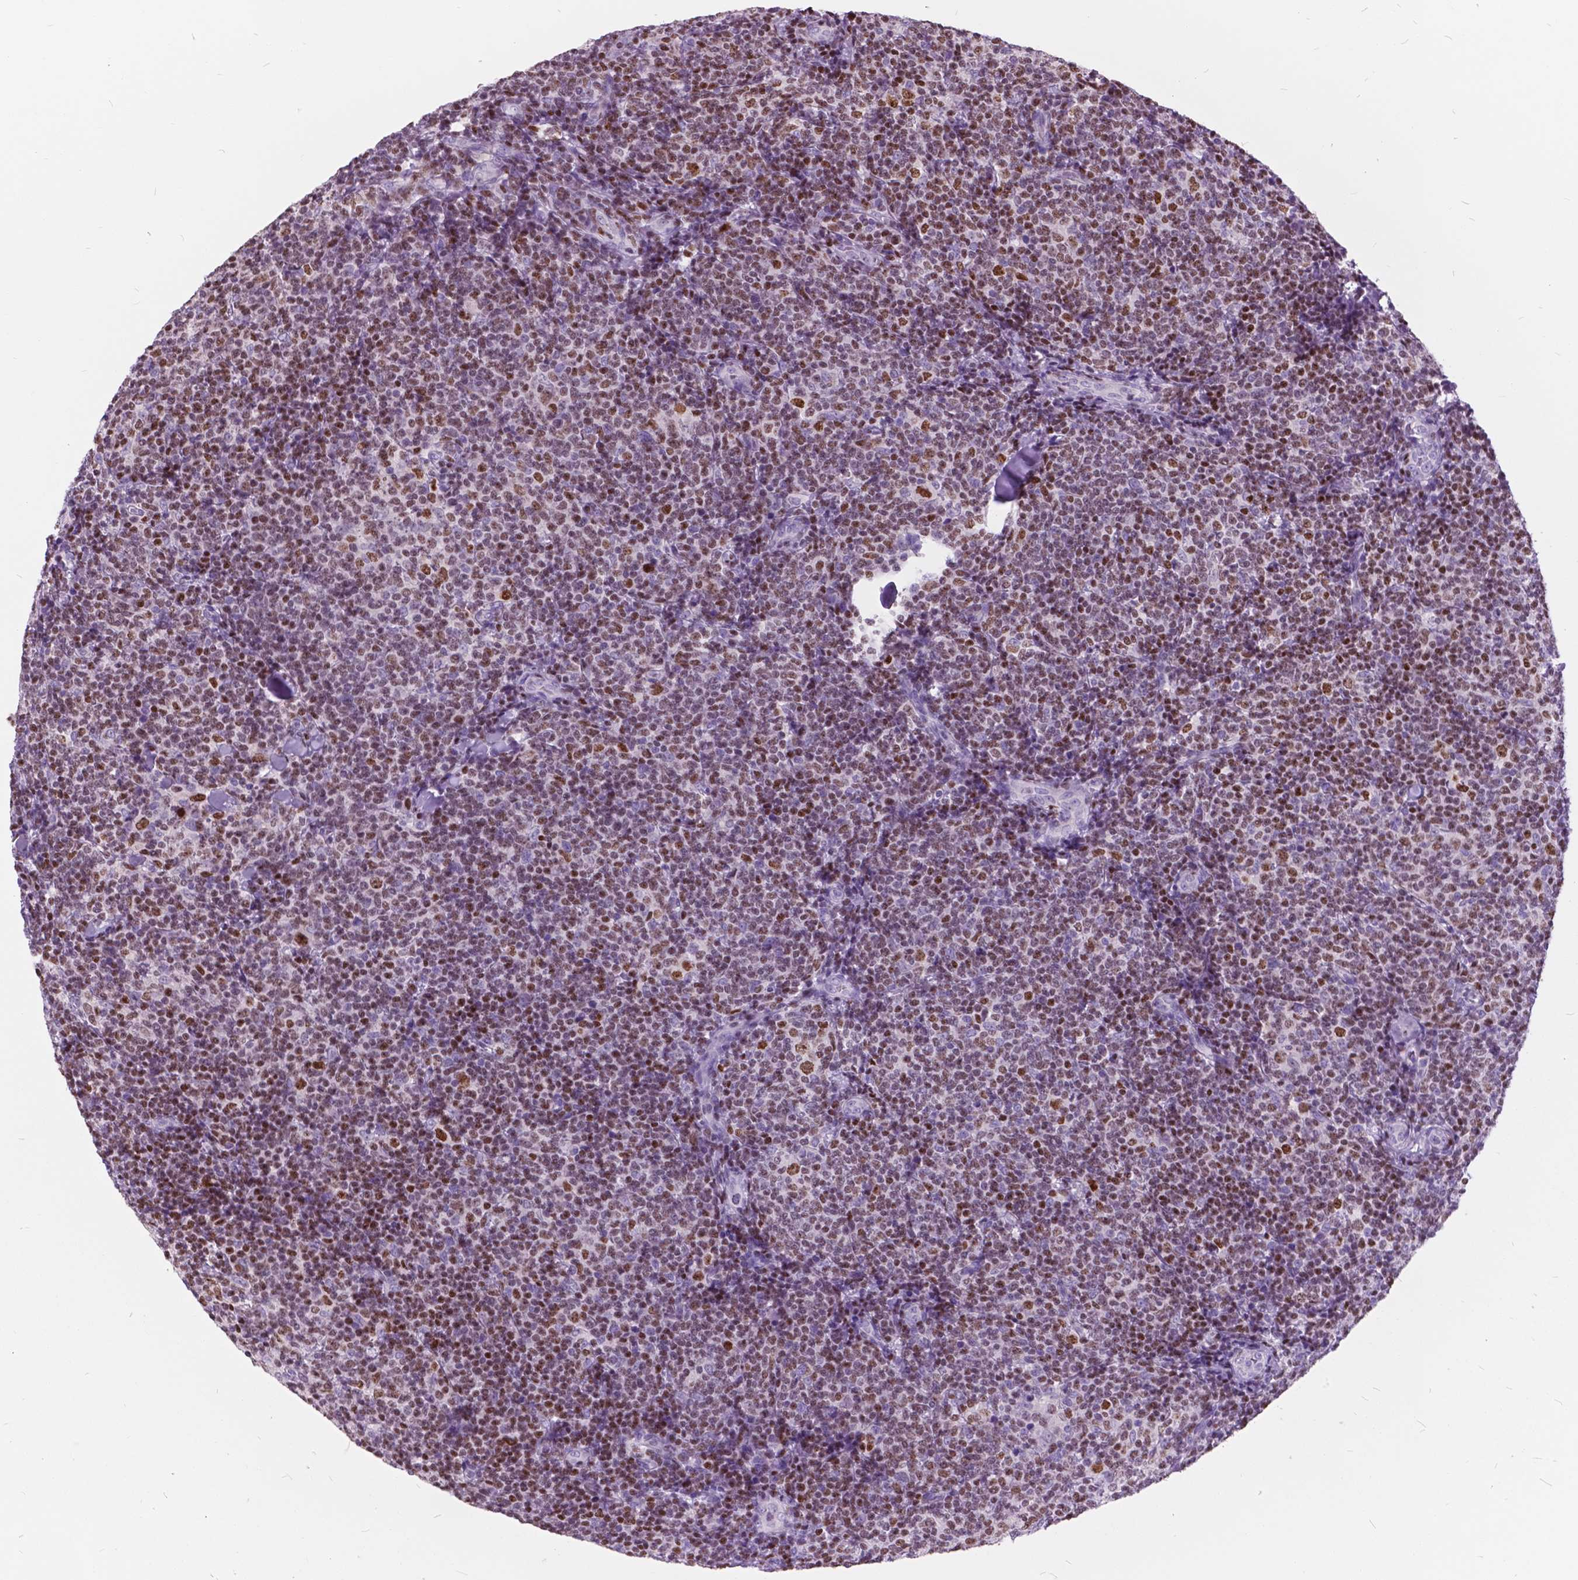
{"staining": {"intensity": "moderate", "quantity": ">75%", "location": "nuclear"}, "tissue": "lymphoma", "cell_type": "Tumor cells", "image_type": "cancer", "snomed": [{"axis": "morphology", "description": "Malignant lymphoma, non-Hodgkin's type, Low grade"}, {"axis": "topography", "description": "Lymph node"}], "caption": "Malignant lymphoma, non-Hodgkin's type (low-grade) was stained to show a protein in brown. There is medium levels of moderate nuclear staining in approximately >75% of tumor cells. The staining was performed using DAB to visualize the protein expression in brown, while the nuclei were stained in blue with hematoxylin (Magnification: 20x).", "gene": "SP140", "patient": {"sex": "female", "age": 56}}